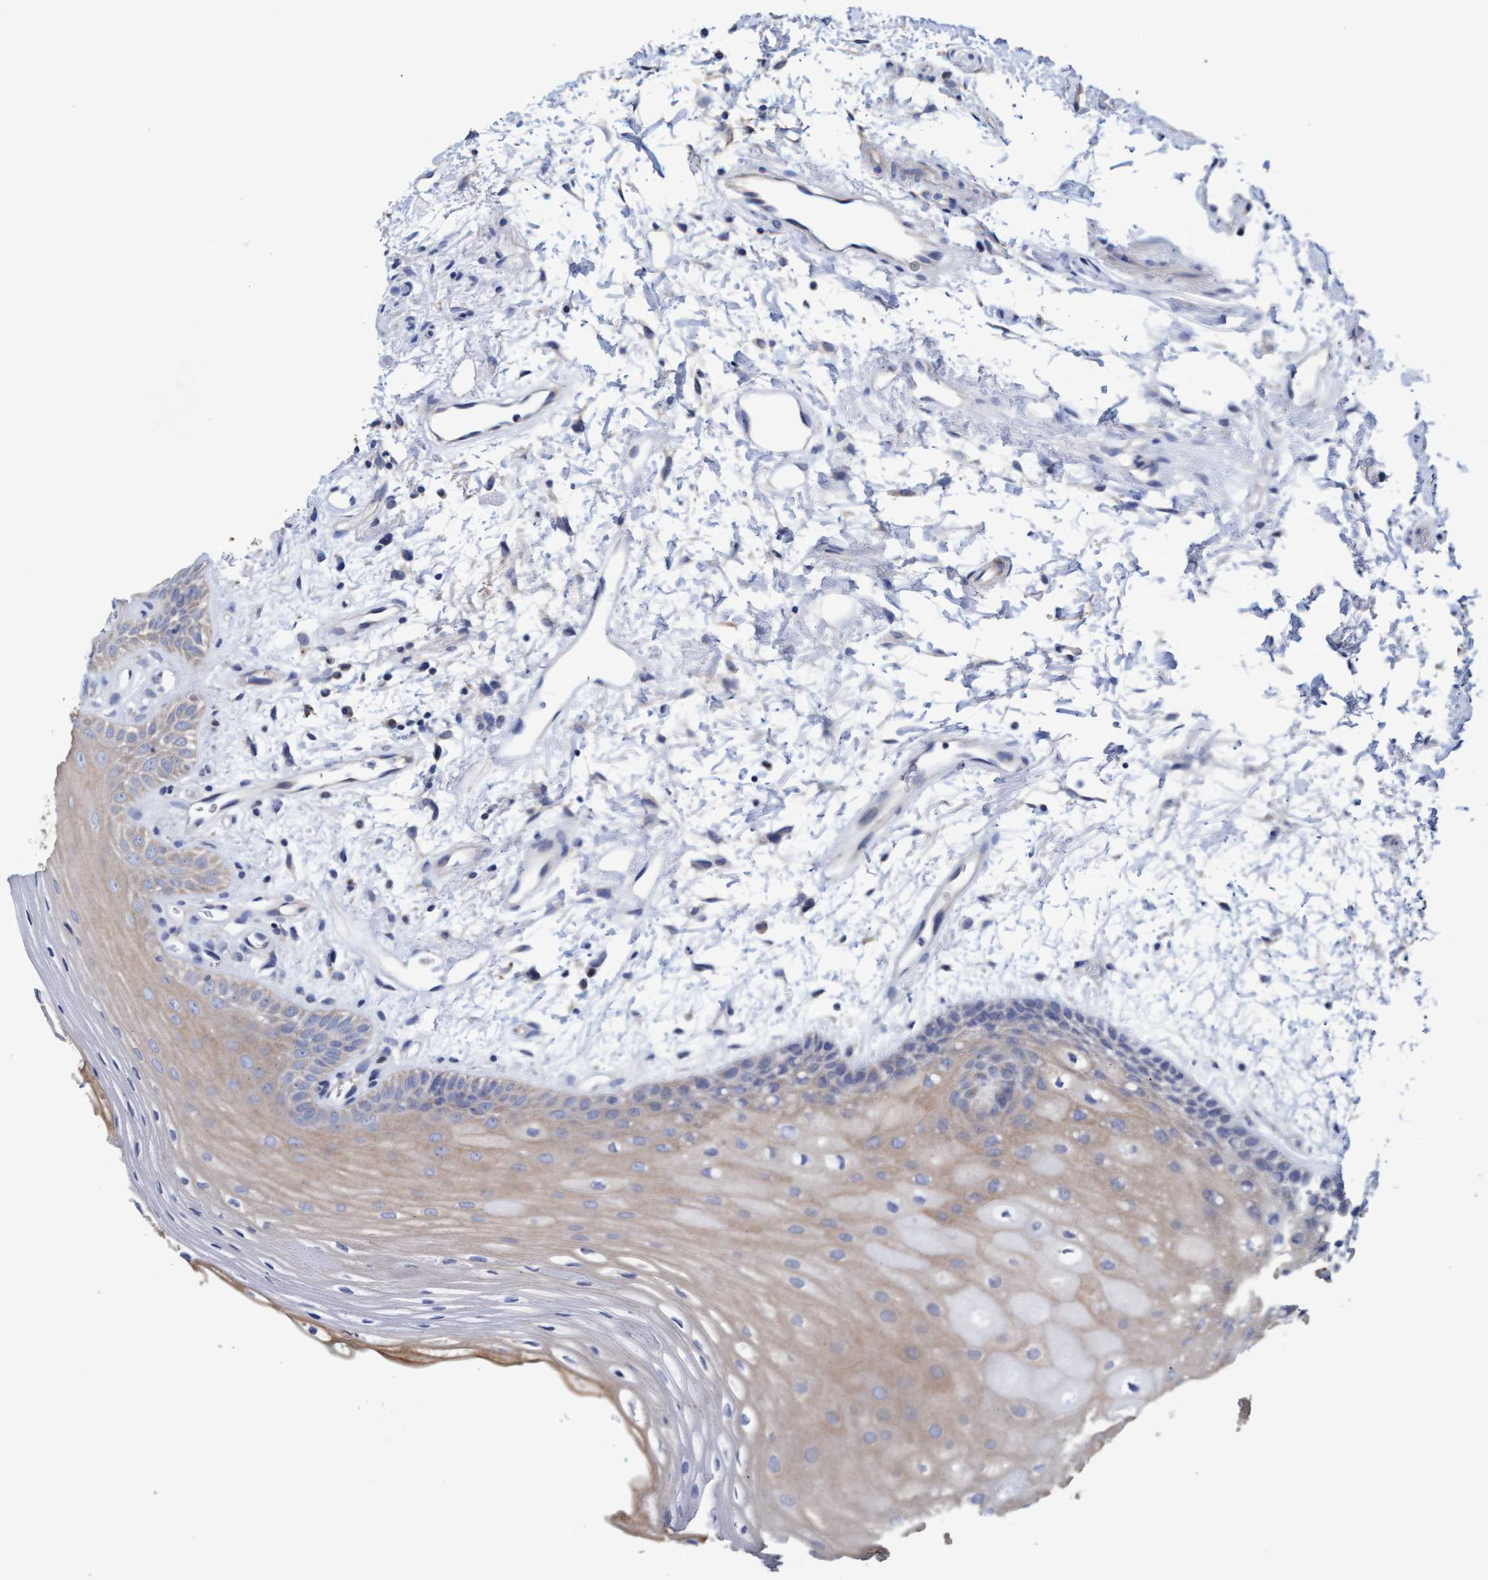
{"staining": {"intensity": "moderate", "quantity": ">75%", "location": "cytoplasmic/membranous"}, "tissue": "oral mucosa", "cell_type": "Squamous epithelial cells", "image_type": "normal", "snomed": [{"axis": "morphology", "description": "Normal tissue, NOS"}, {"axis": "topography", "description": "Skeletal muscle"}, {"axis": "topography", "description": "Oral tissue"}, {"axis": "topography", "description": "Peripheral nerve tissue"}], "caption": "Protein staining of unremarkable oral mucosa reveals moderate cytoplasmic/membranous positivity in about >75% of squamous epithelial cells.", "gene": "MRPL38", "patient": {"sex": "female", "age": 84}}